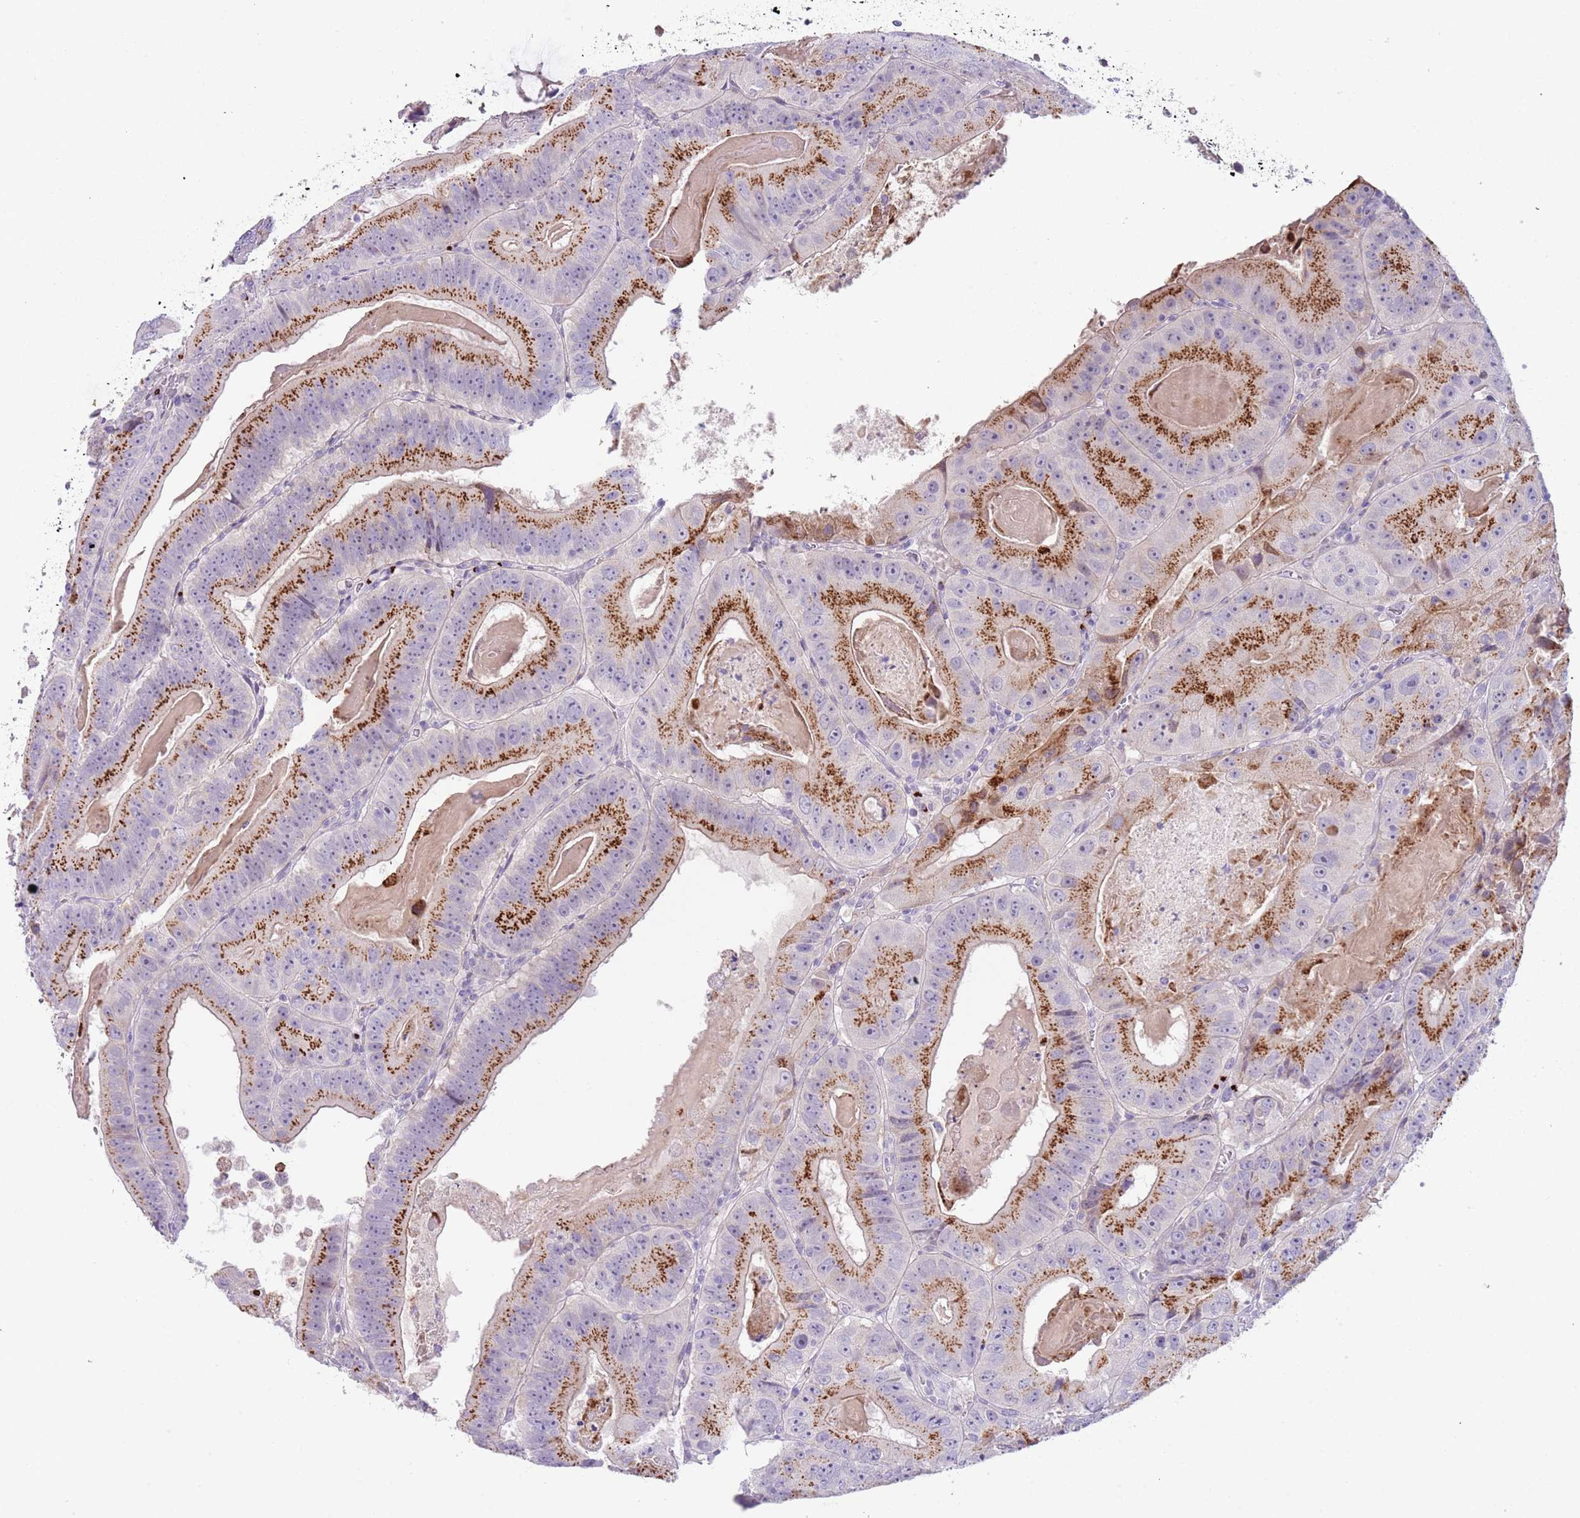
{"staining": {"intensity": "moderate", "quantity": ">75%", "location": "cytoplasmic/membranous"}, "tissue": "colorectal cancer", "cell_type": "Tumor cells", "image_type": "cancer", "snomed": [{"axis": "morphology", "description": "Adenocarcinoma, NOS"}, {"axis": "topography", "description": "Colon"}], "caption": "A high-resolution image shows IHC staining of colorectal cancer, which displays moderate cytoplasmic/membranous positivity in about >75% of tumor cells. The staining was performed using DAB (3,3'-diaminobenzidine) to visualize the protein expression in brown, while the nuclei were stained in blue with hematoxylin (Magnification: 20x).", "gene": "C2CD3", "patient": {"sex": "female", "age": 86}}